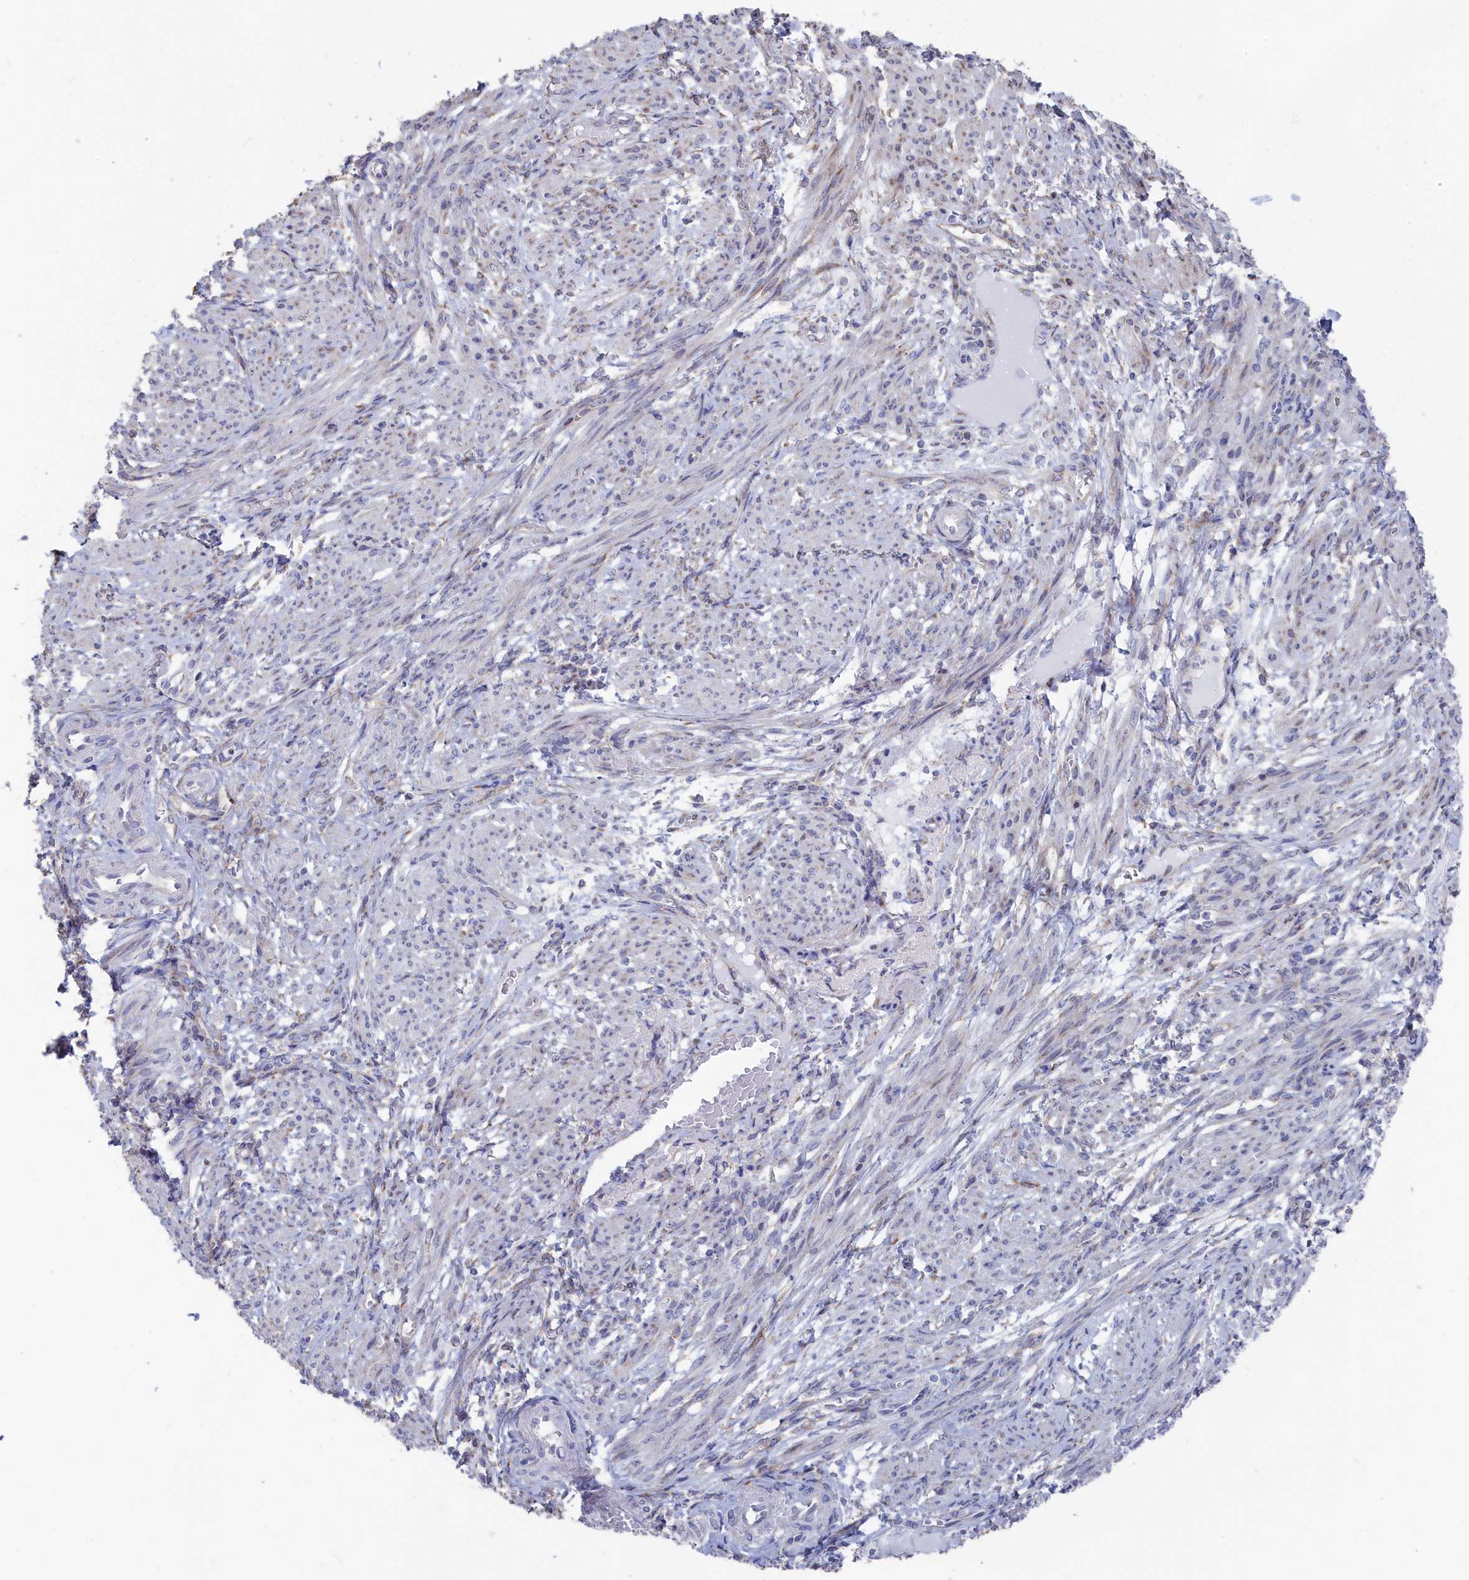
{"staining": {"intensity": "negative", "quantity": "none", "location": "none"}, "tissue": "smooth muscle", "cell_type": "Smooth muscle cells", "image_type": "normal", "snomed": [{"axis": "morphology", "description": "Normal tissue, NOS"}, {"axis": "topography", "description": "Smooth muscle"}], "caption": "Smooth muscle stained for a protein using immunohistochemistry displays no positivity smooth muscle cells.", "gene": "SEMG2", "patient": {"sex": "female", "age": 39}}